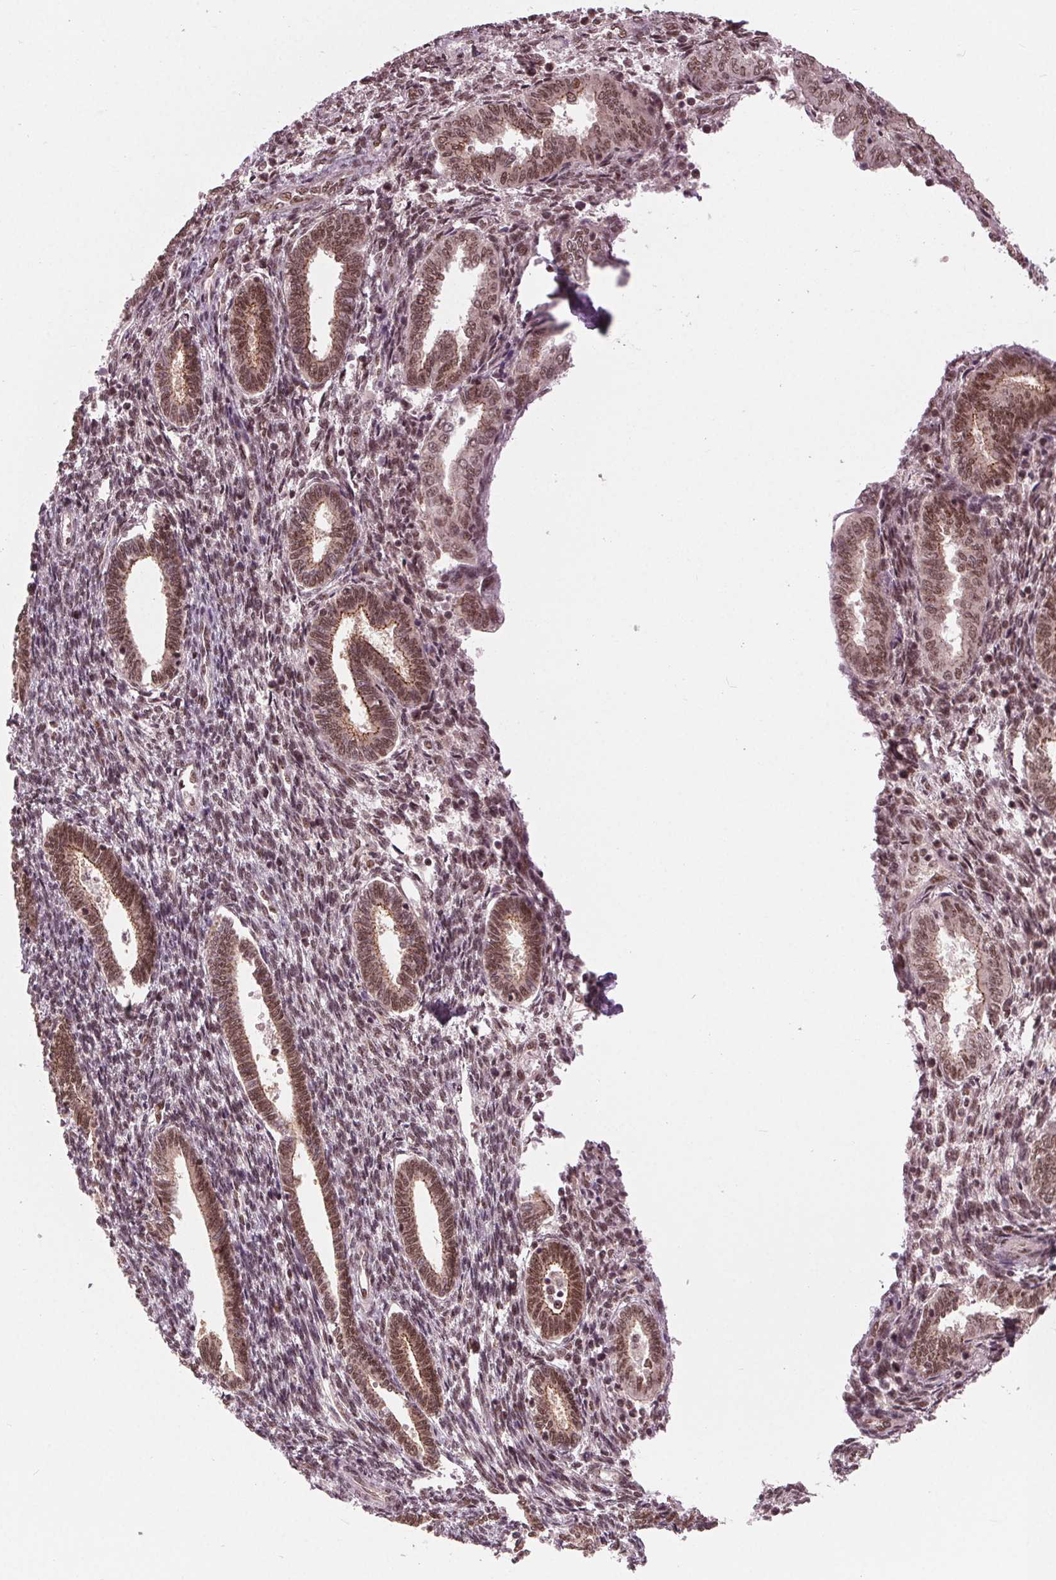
{"staining": {"intensity": "moderate", "quantity": "25%-75%", "location": "nuclear"}, "tissue": "endometrium", "cell_type": "Cells in endometrial stroma", "image_type": "normal", "snomed": [{"axis": "morphology", "description": "Normal tissue, NOS"}, {"axis": "topography", "description": "Endometrium"}], "caption": "High-power microscopy captured an IHC photomicrograph of normal endometrium, revealing moderate nuclear positivity in approximately 25%-75% of cells in endometrial stroma. Ihc stains the protein of interest in brown and the nuclei are stained blue.", "gene": "LSM2", "patient": {"sex": "female", "age": 42}}